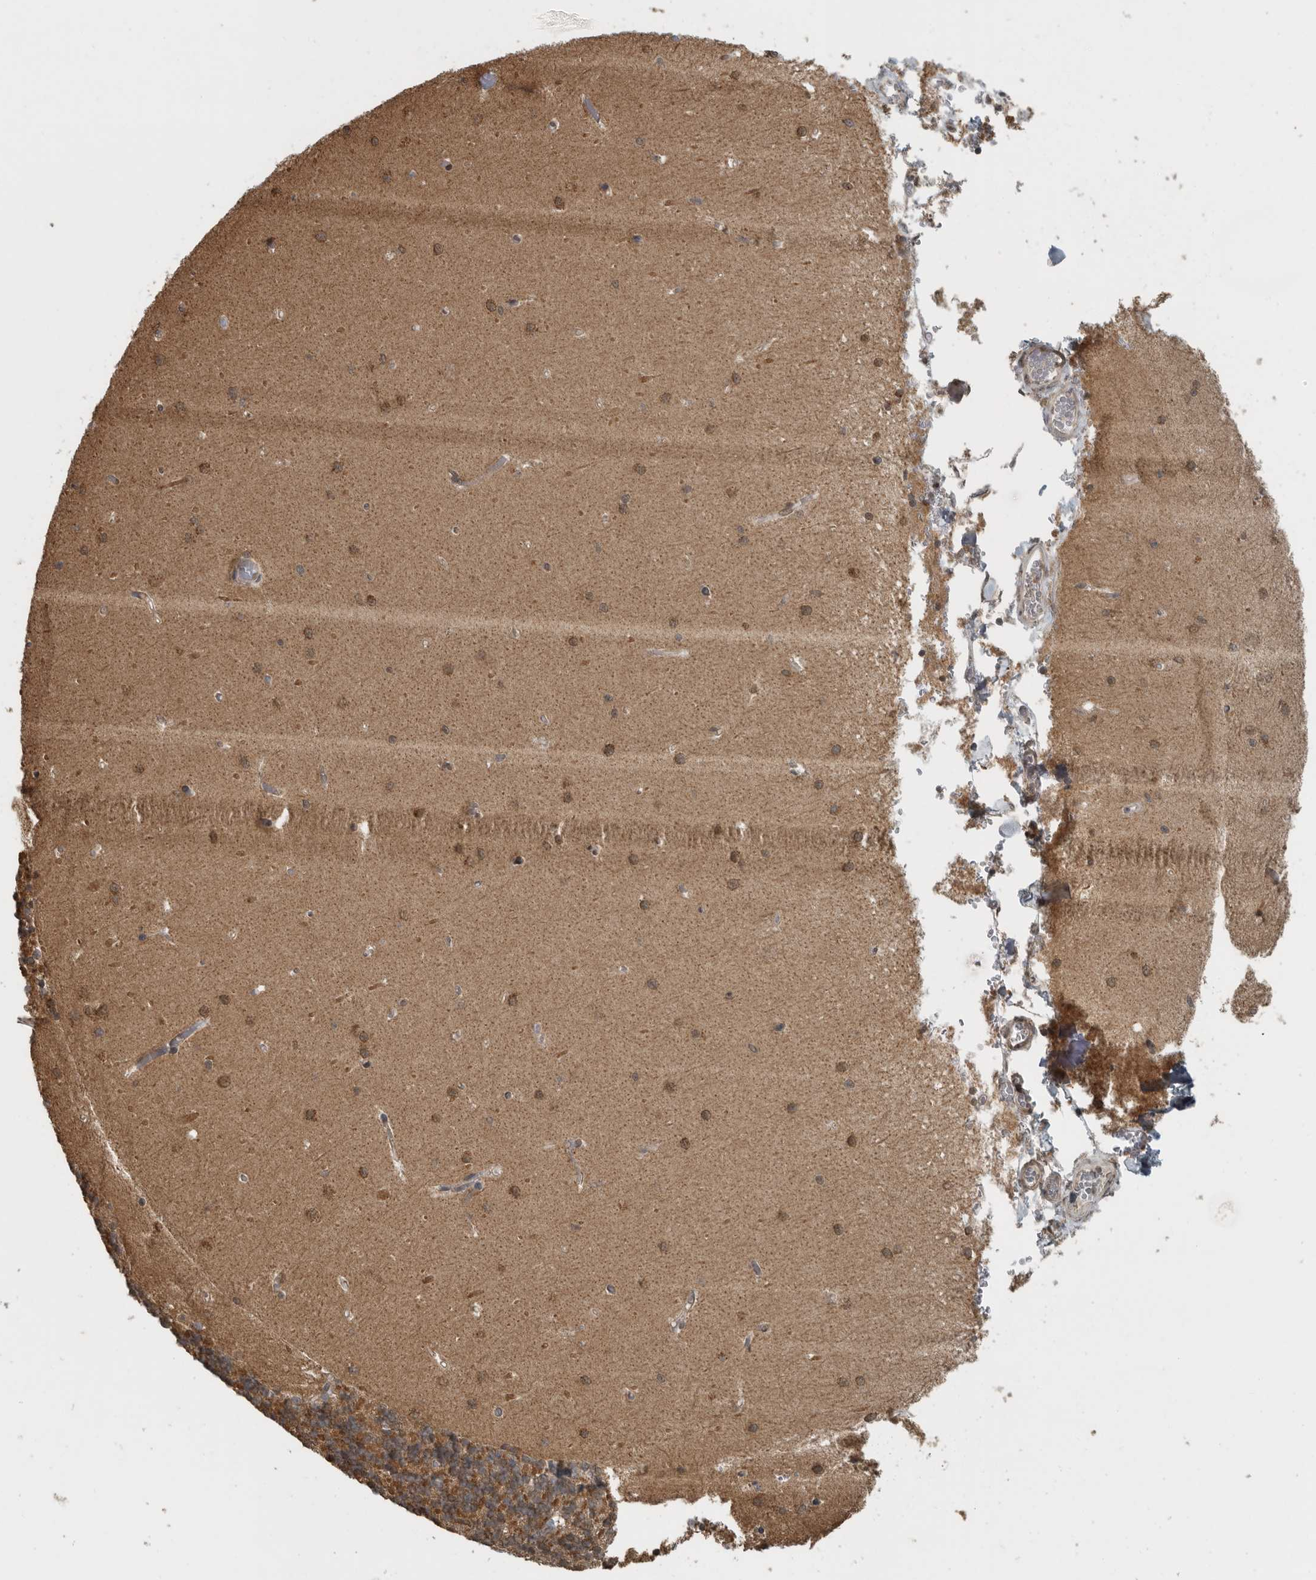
{"staining": {"intensity": "moderate", "quantity": ">75%", "location": "cytoplasmic/membranous"}, "tissue": "cerebellum", "cell_type": "Cells in granular layer", "image_type": "normal", "snomed": [{"axis": "morphology", "description": "Normal tissue, NOS"}, {"axis": "topography", "description": "Cerebellum"}], "caption": "An image of human cerebellum stained for a protein demonstrates moderate cytoplasmic/membranous brown staining in cells in granular layer.", "gene": "AFAP1", "patient": {"sex": "male", "age": 37}}